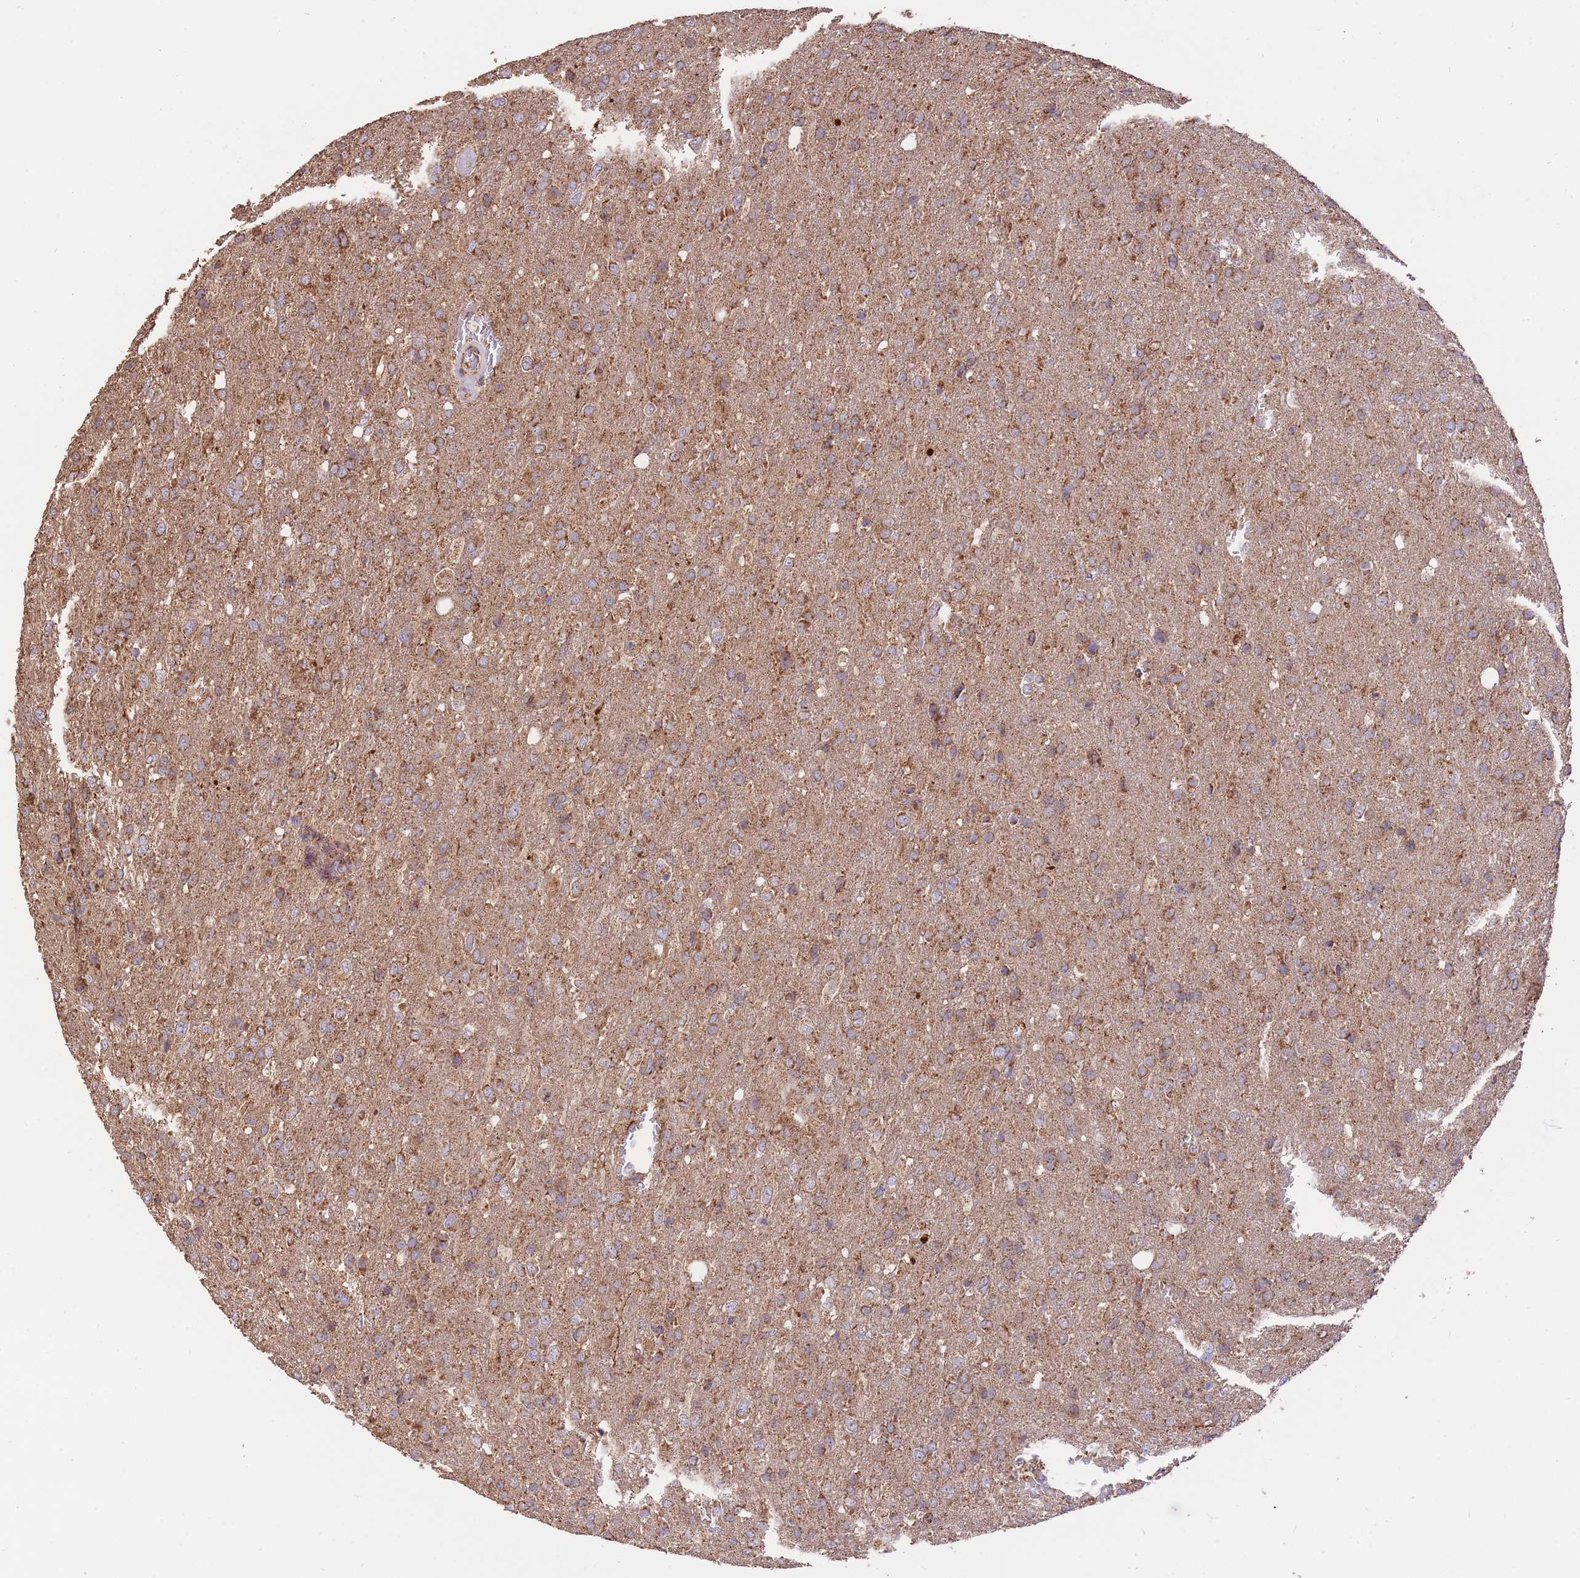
{"staining": {"intensity": "moderate", "quantity": ">75%", "location": "cytoplasmic/membranous"}, "tissue": "glioma", "cell_type": "Tumor cells", "image_type": "cancer", "snomed": [{"axis": "morphology", "description": "Glioma, malignant, High grade"}, {"axis": "topography", "description": "Brain"}], "caption": "Protein expression analysis of human glioma reveals moderate cytoplasmic/membranous expression in about >75% of tumor cells. (IHC, brightfield microscopy, high magnification).", "gene": "PREP", "patient": {"sex": "female", "age": 74}}